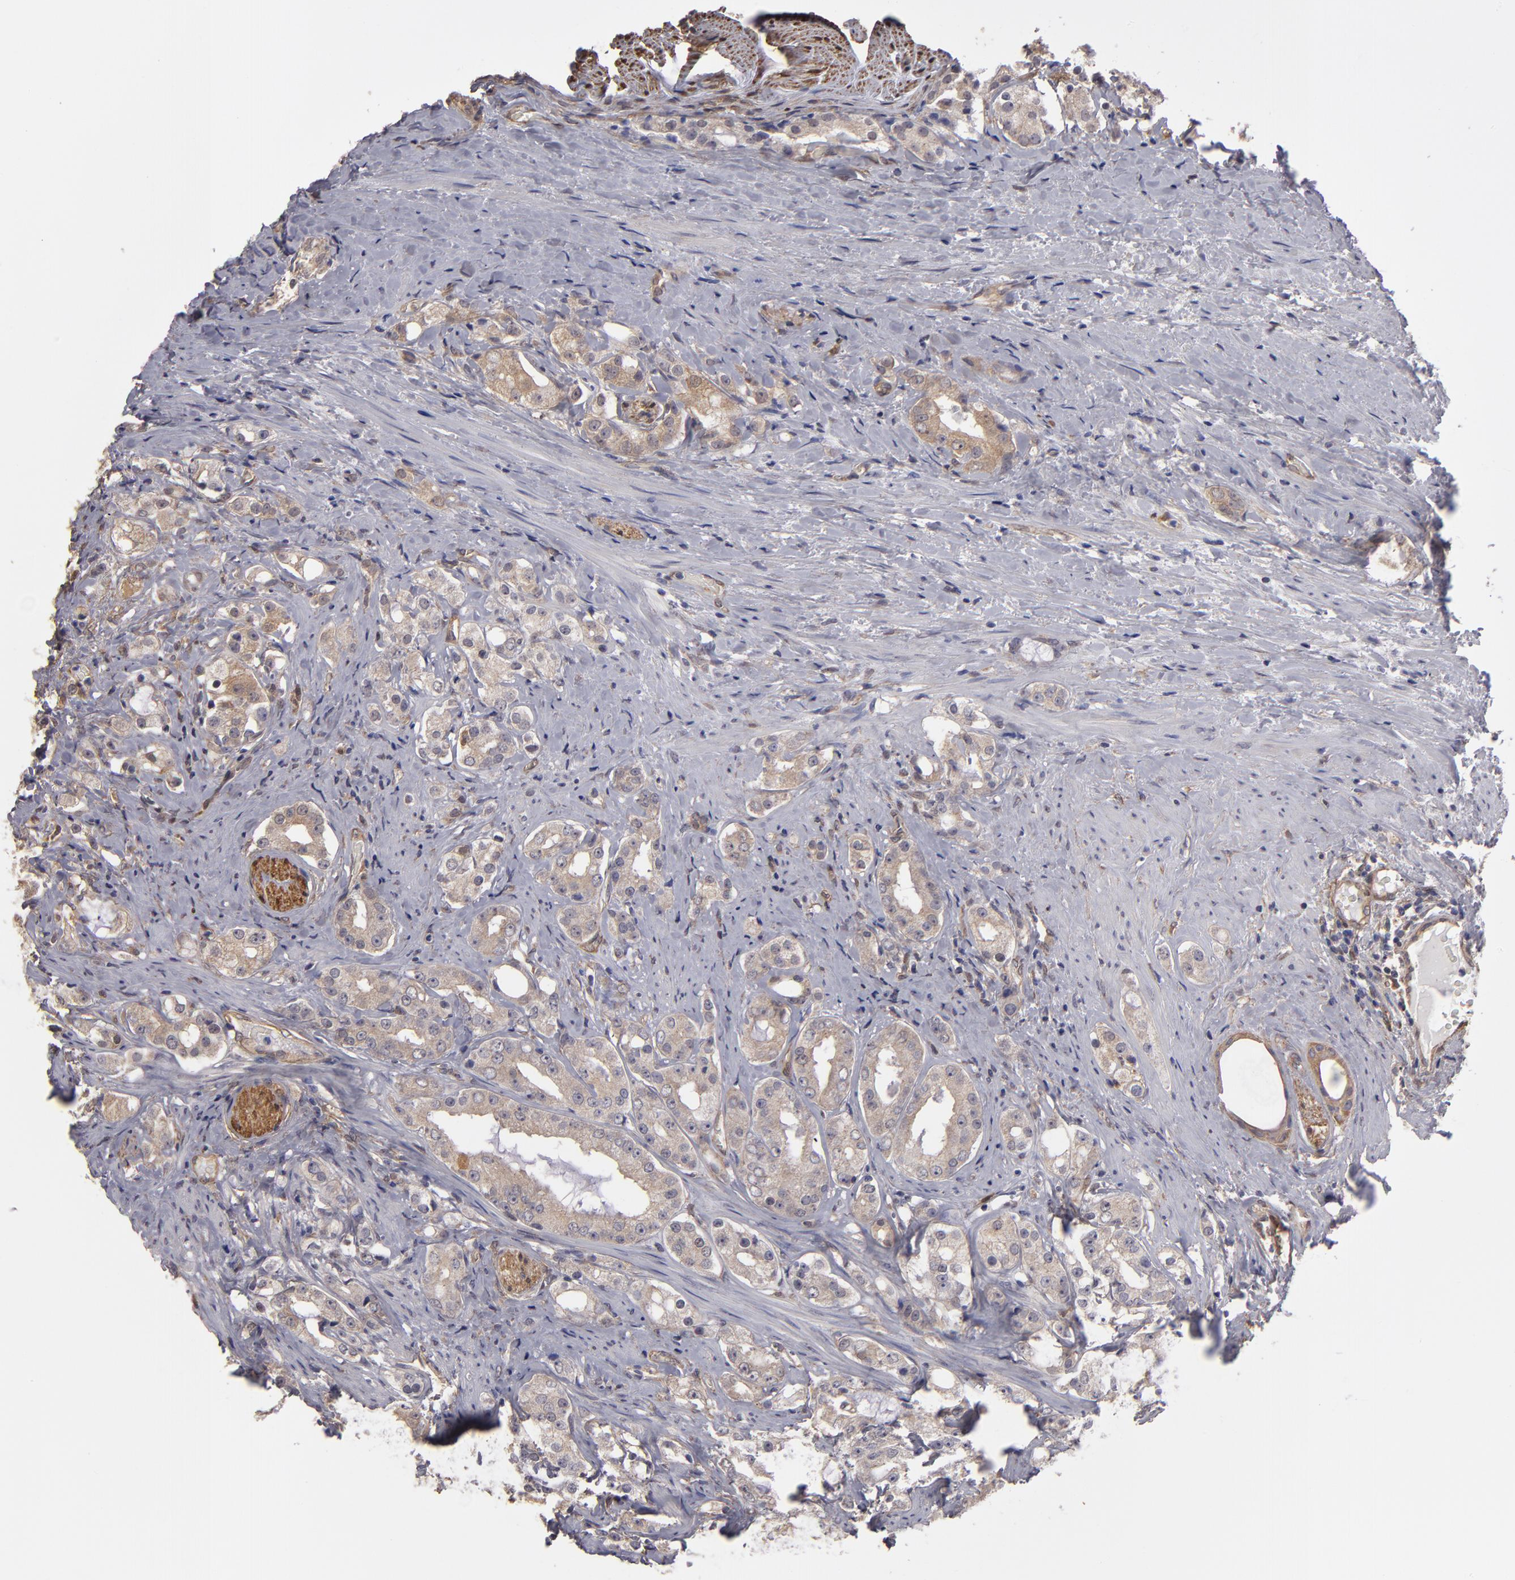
{"staining": {"intensity": "weak", "quantity": ">75%", "location": "cytoplasmic/membranous"}, "tissue": "prostate cancer", "cell_type": "Tumor cells", "image_type": "cancer", "snomed": [{"axis": "morphology", "description": "Adenocarcinoma, High grade"}, {"axis": "topography", "description": "Prostate"}], "caption": "This is a histology image of IHC staining of prostate cancer (adenocarcinoma (high-grade)), which shows weak staining in the cytoplasmic/membranous of tumor cells.", "gene": "NDRG2", "patient": {"sex": "male", "age": 68}}